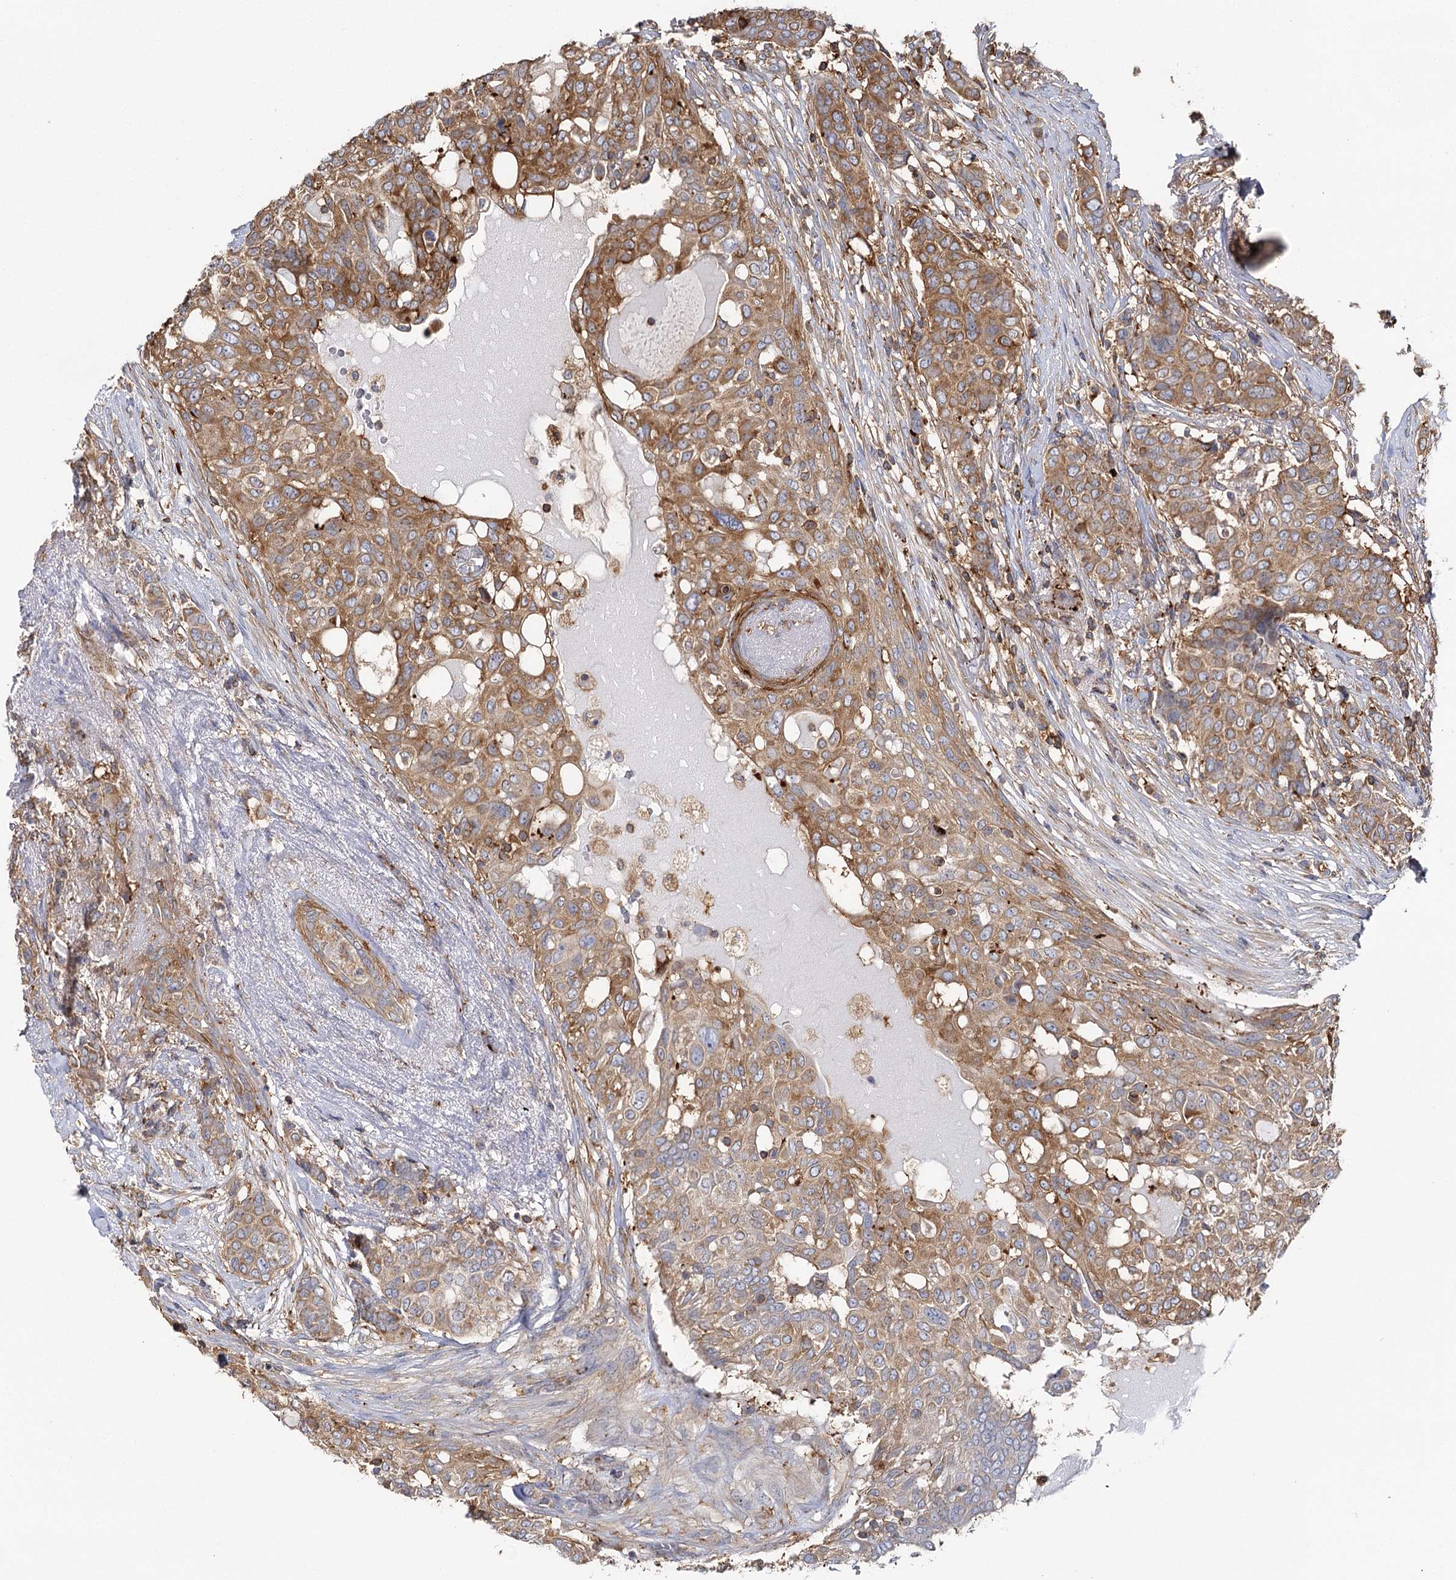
{"staining": {"intensity": "moderate", "quantity": ">75%", "location": "cytoplasmic/membranous"}, "tissue": "breast cancer", "cell_type": "Tumor cells", "image_type": "cancer", "snomed": [{"axis": "morphology", "description": "Lobular carcinoma"}, {"axis": "topography", "description": "Breast"}], "caption": "A brown stain shows moderate cytoplasmic/membranous expression of a protein in breast cancer (lobular carcinoma) tumor cells.", "gene": "SEC24B", "patient": {"sex": "female", "age": 51}}